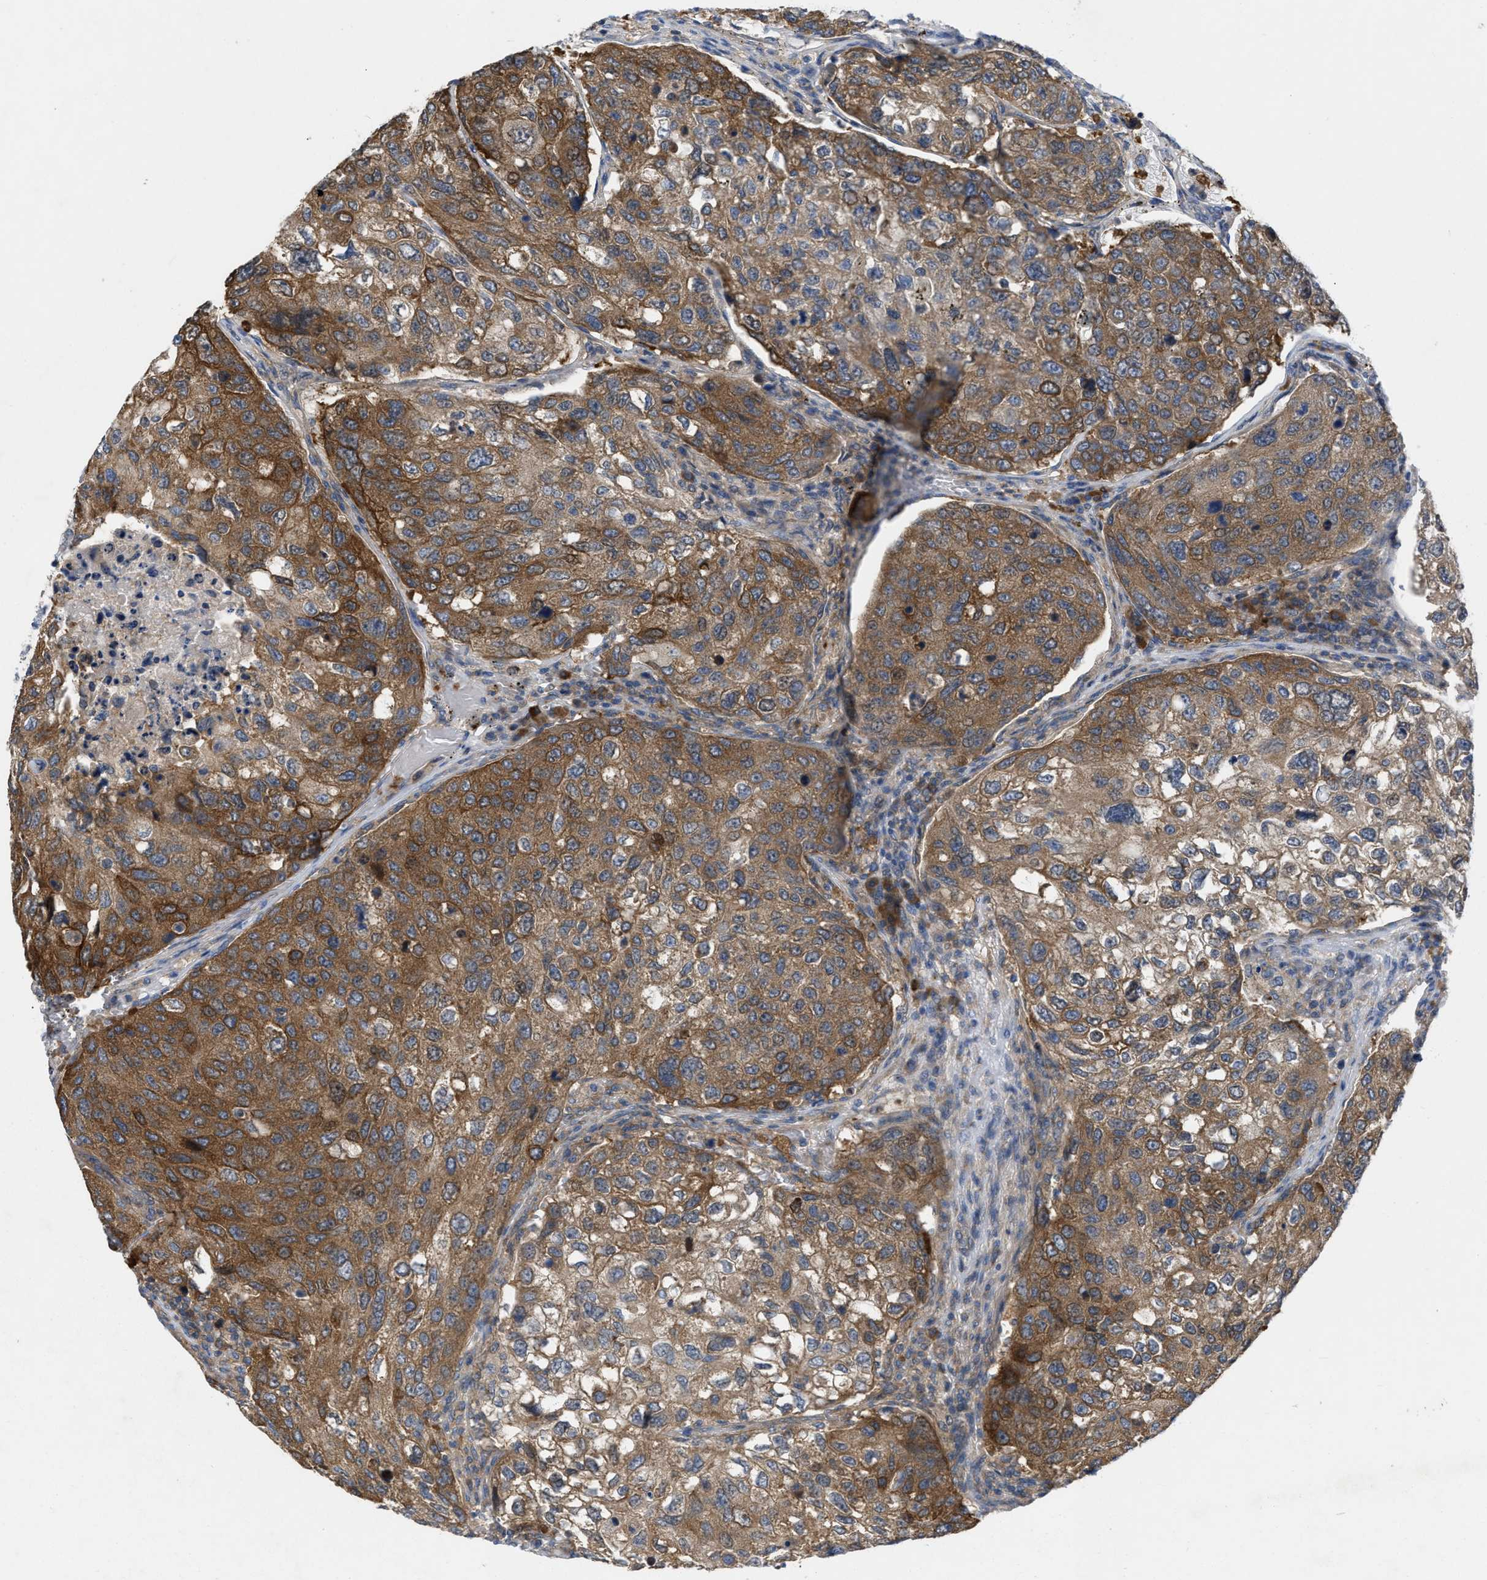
{"staining": {"intensity": "moderate", "quantity": ">75%", "location": "cytoplasmic/membranous"}, "tissue": "urothelial cancer", "cell_type": "Tumor cells", "image_type": "cancer", "snomed": [{"axis": "morphology", "description": "Urothelial carcinoma, High grade"}, {"axis": "topography", "description": "Lymph node"}, {"axis": "topography", "description": "Urinary bladder"}], "caption": "High-magnification brightfield microscopy of urothelial cancer stained with DAB (3,3'-diaminobenzidine) (brown) and counterstained with hematoxylin (blue). tumor cells exhibit moderate cytoplasmic/membranous expression is present in about>75% of cells.", "gene": "TMEM131", "patient": {"sex": "male", "age": 51}}